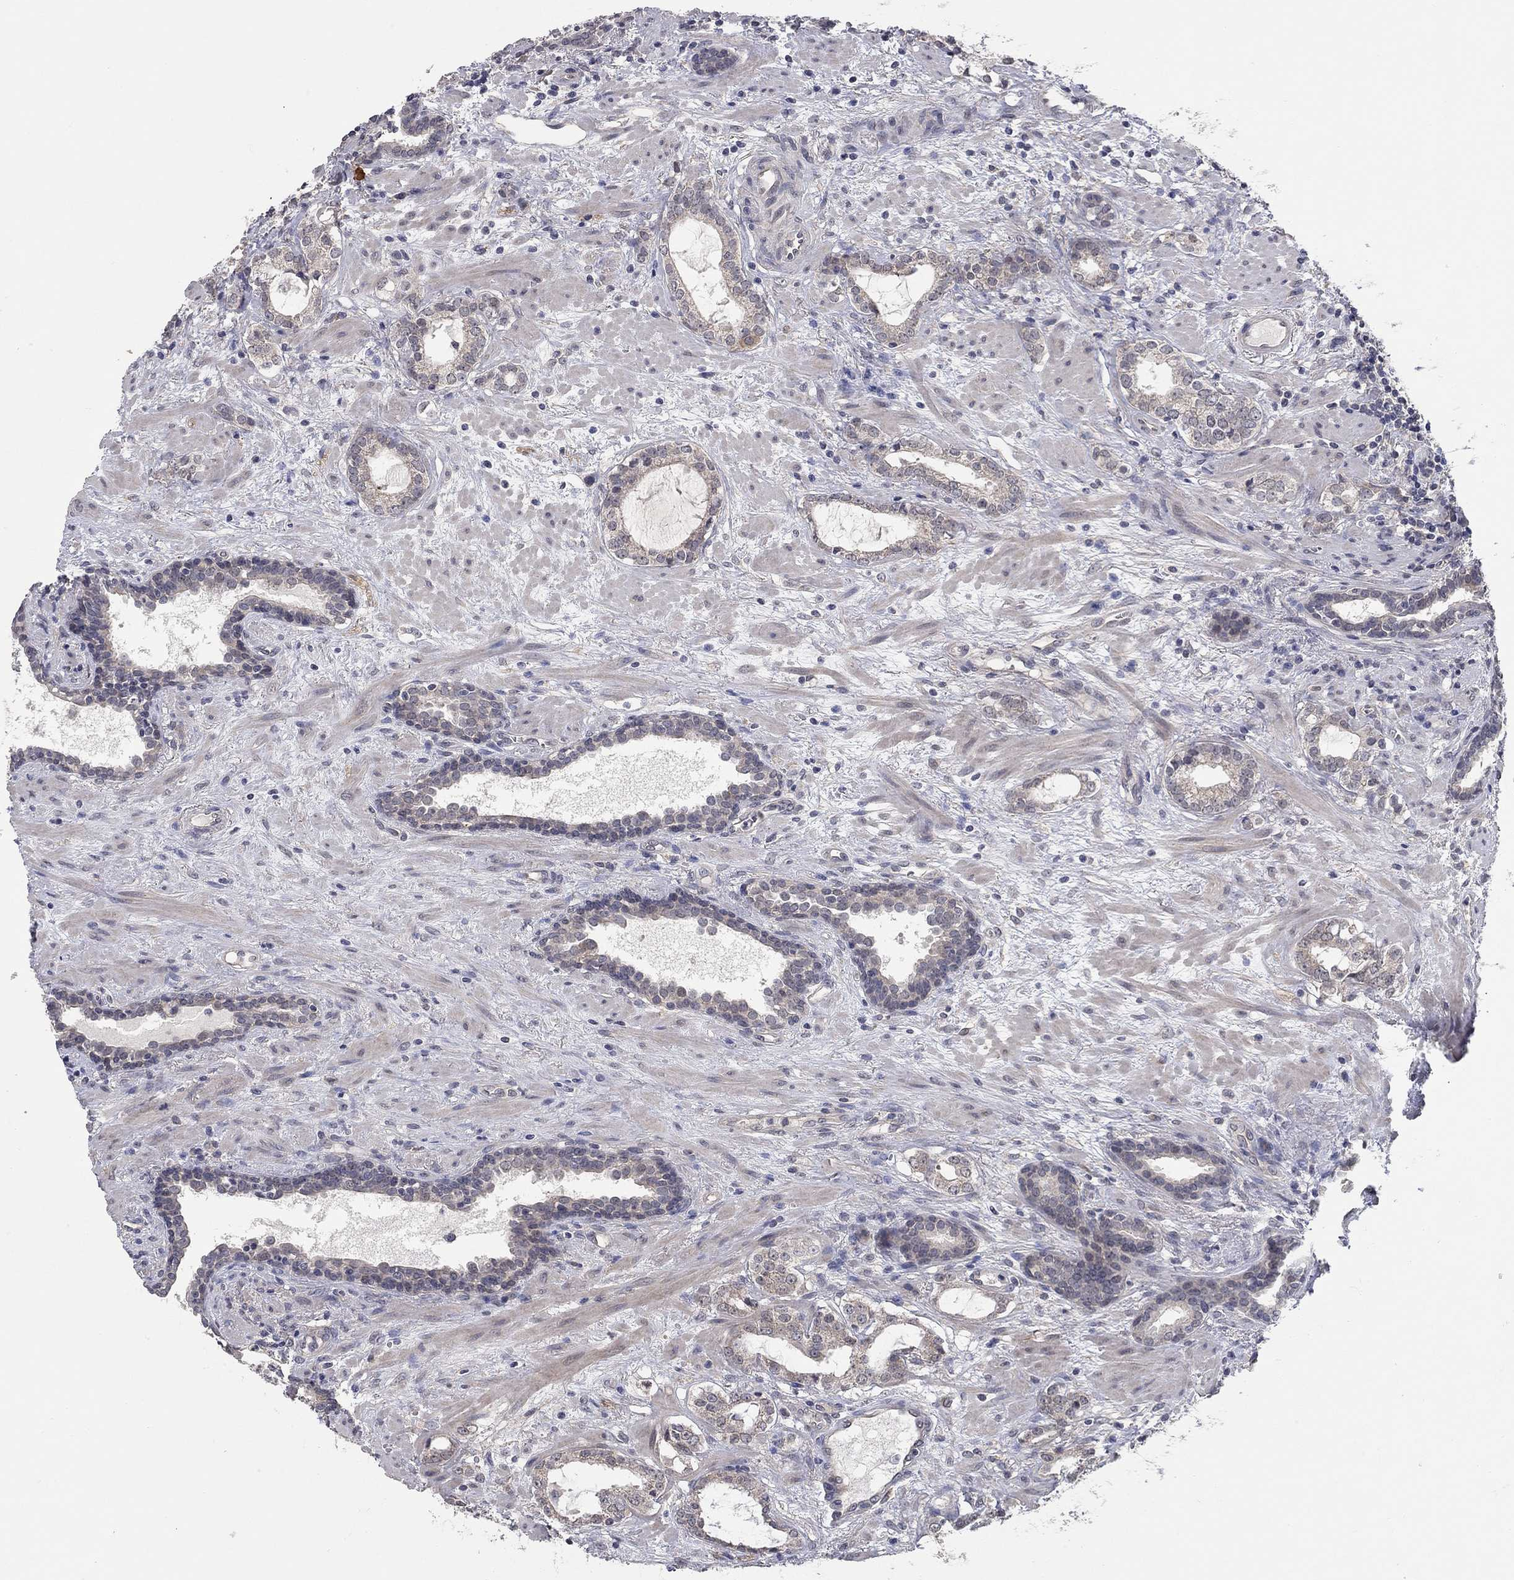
{"staining": {"intensity": "negative", "quantity": "none", "location": "none"}, "tissue": "prostate cancer", "cell_type": "Tumor cells", "image_type": "cancer", "snomed": [{"axis": "morphology", "description": "Adenocarcinoma, NOS"}, {"axis": "topography", "description": "Prostate"}], "caption": "Immunohistochemistry (IHC) micrograph of neoplastic tissue: prostate cancer (adenocarcinoma) stained with DAB shows no significant protein expression in tumor cells.", "gene": "WASF3", "patient": {"sex": "male", "age": 66}}